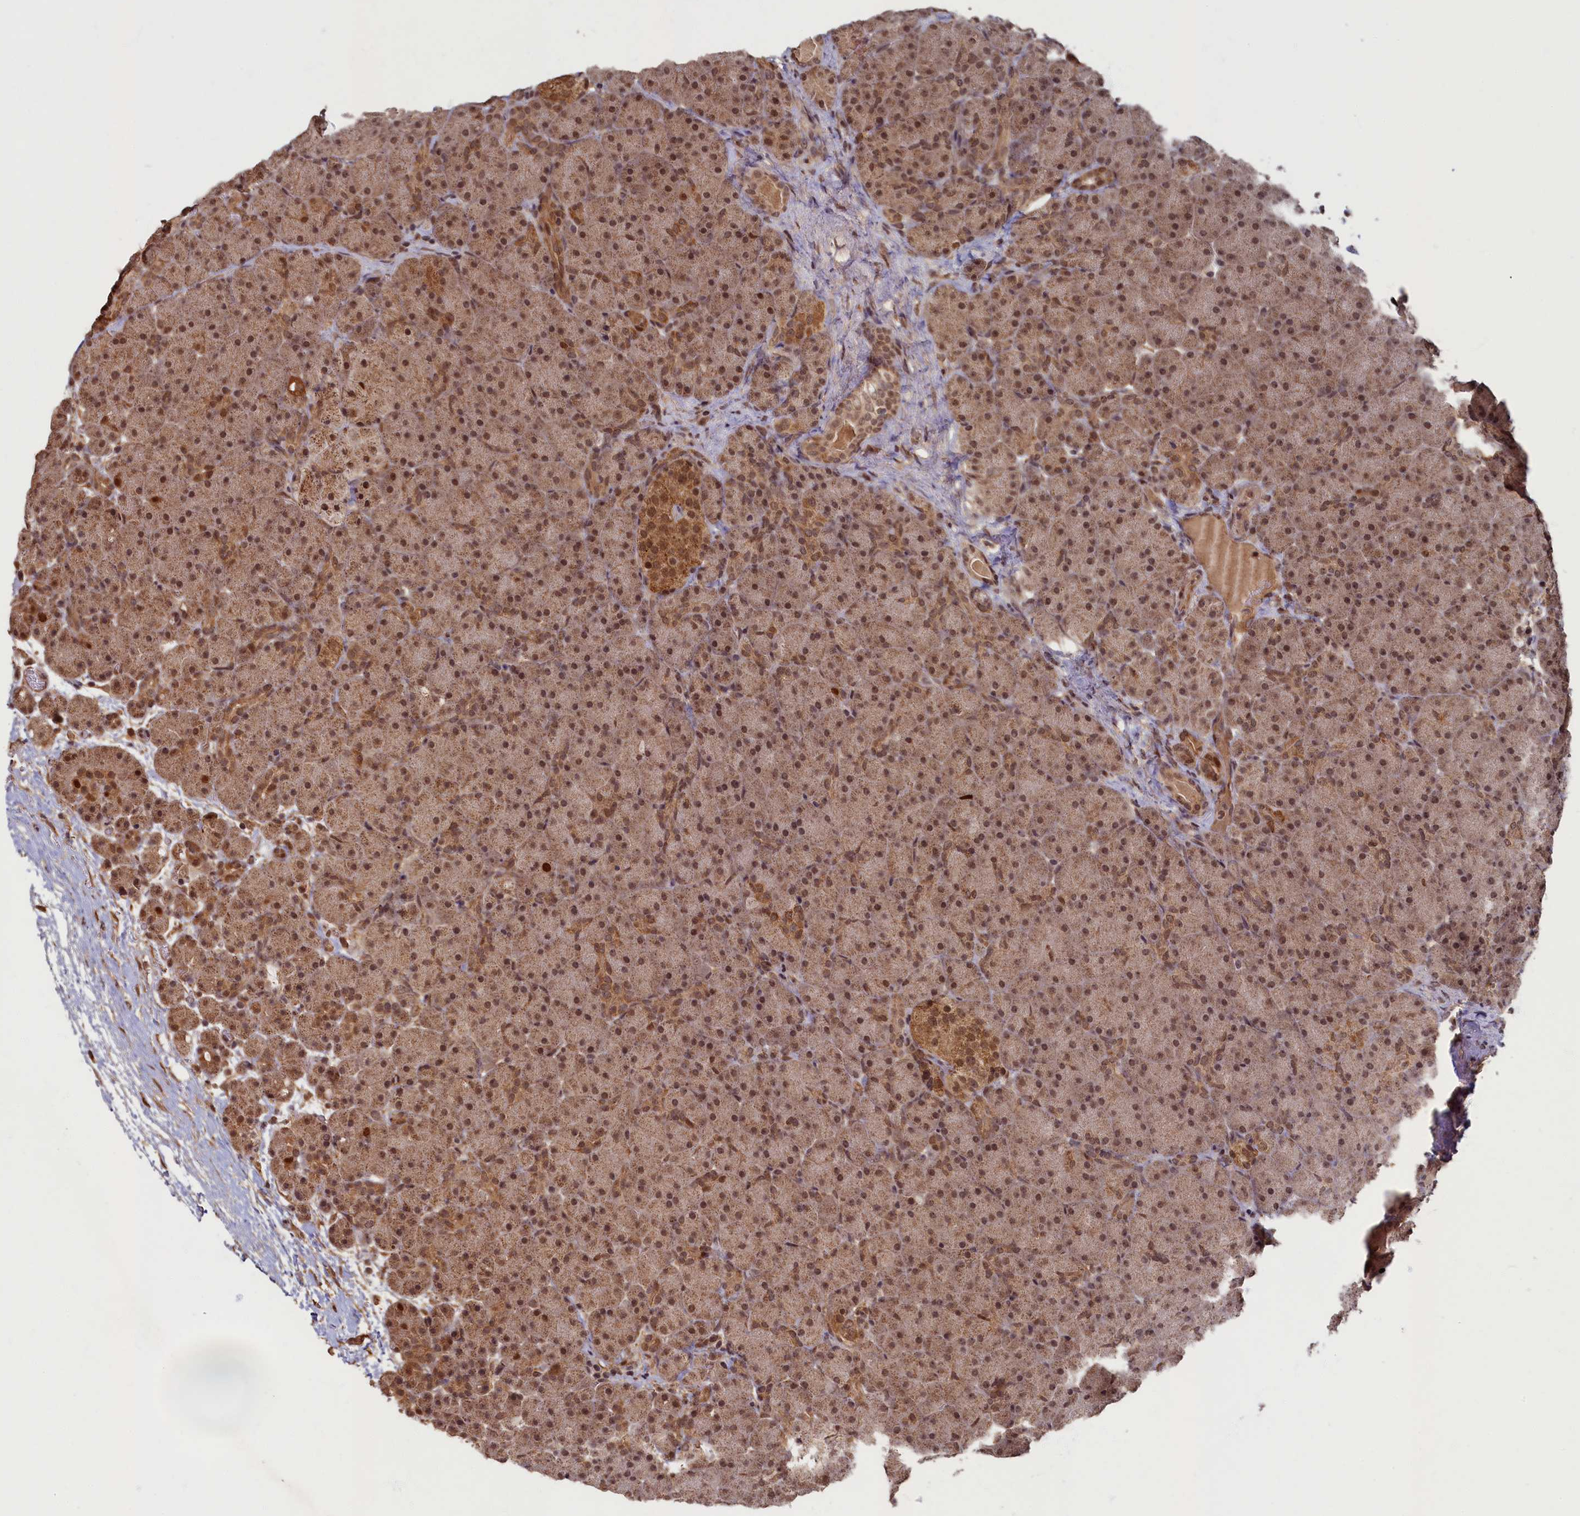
{"staining": {"intensity": "moderate", "quantity": ">75%", "location": "nuclear"}, "tissue": "pancreas", "cell_type": "Exocrine glandular cells", "image_type": "normal", "snomed": [{"axis": "morphology", "description": "Normal tissue, NOS"}, {"axis": "topography", "description": "Pancreas"}], "caption": "Protein staining of normal pancreas shows moderate nuclear staining in approximately >75% of exocrine glandular cells.", "gene": "BRCA1", "patient": {"sex": "male", "age": 66}}